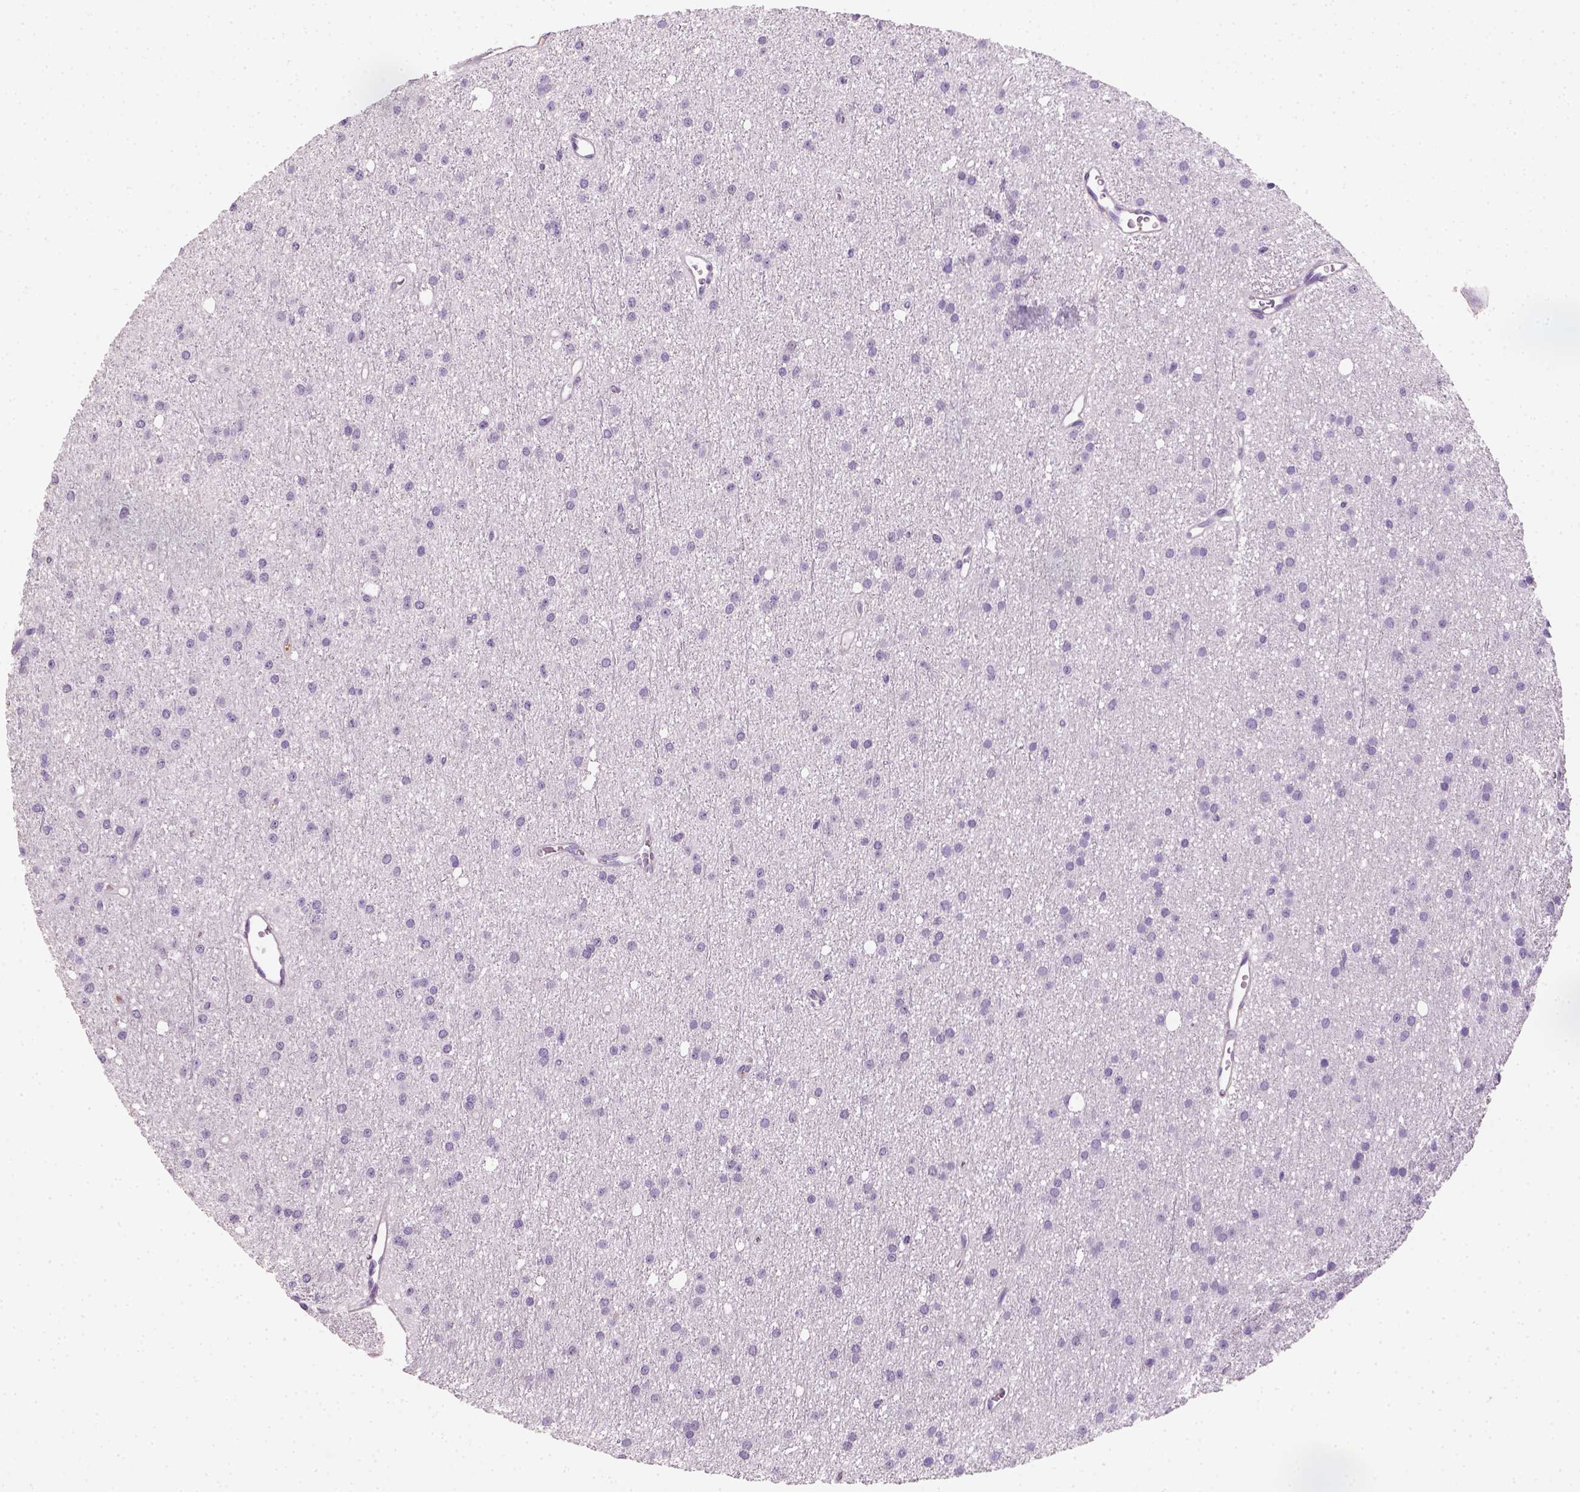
{"staining": {"intensity": "negative", "quantity": "none", "location": "none"}, "tissue": "glioma", "cell_type": "Tumor cells", "image_type": "cancer", "snomed": [{"axis": "morphology", "description": "Glioma, malignant, Low grade"}, {"axis": "topography", "description": "Brain"}], "caption": "An immunohistochemistry micrograph of glioma is shown. There is no staining in tumor cells of glioma.", "gene": "FAM163B", "patient": {"sex": "male", "age": 27}}